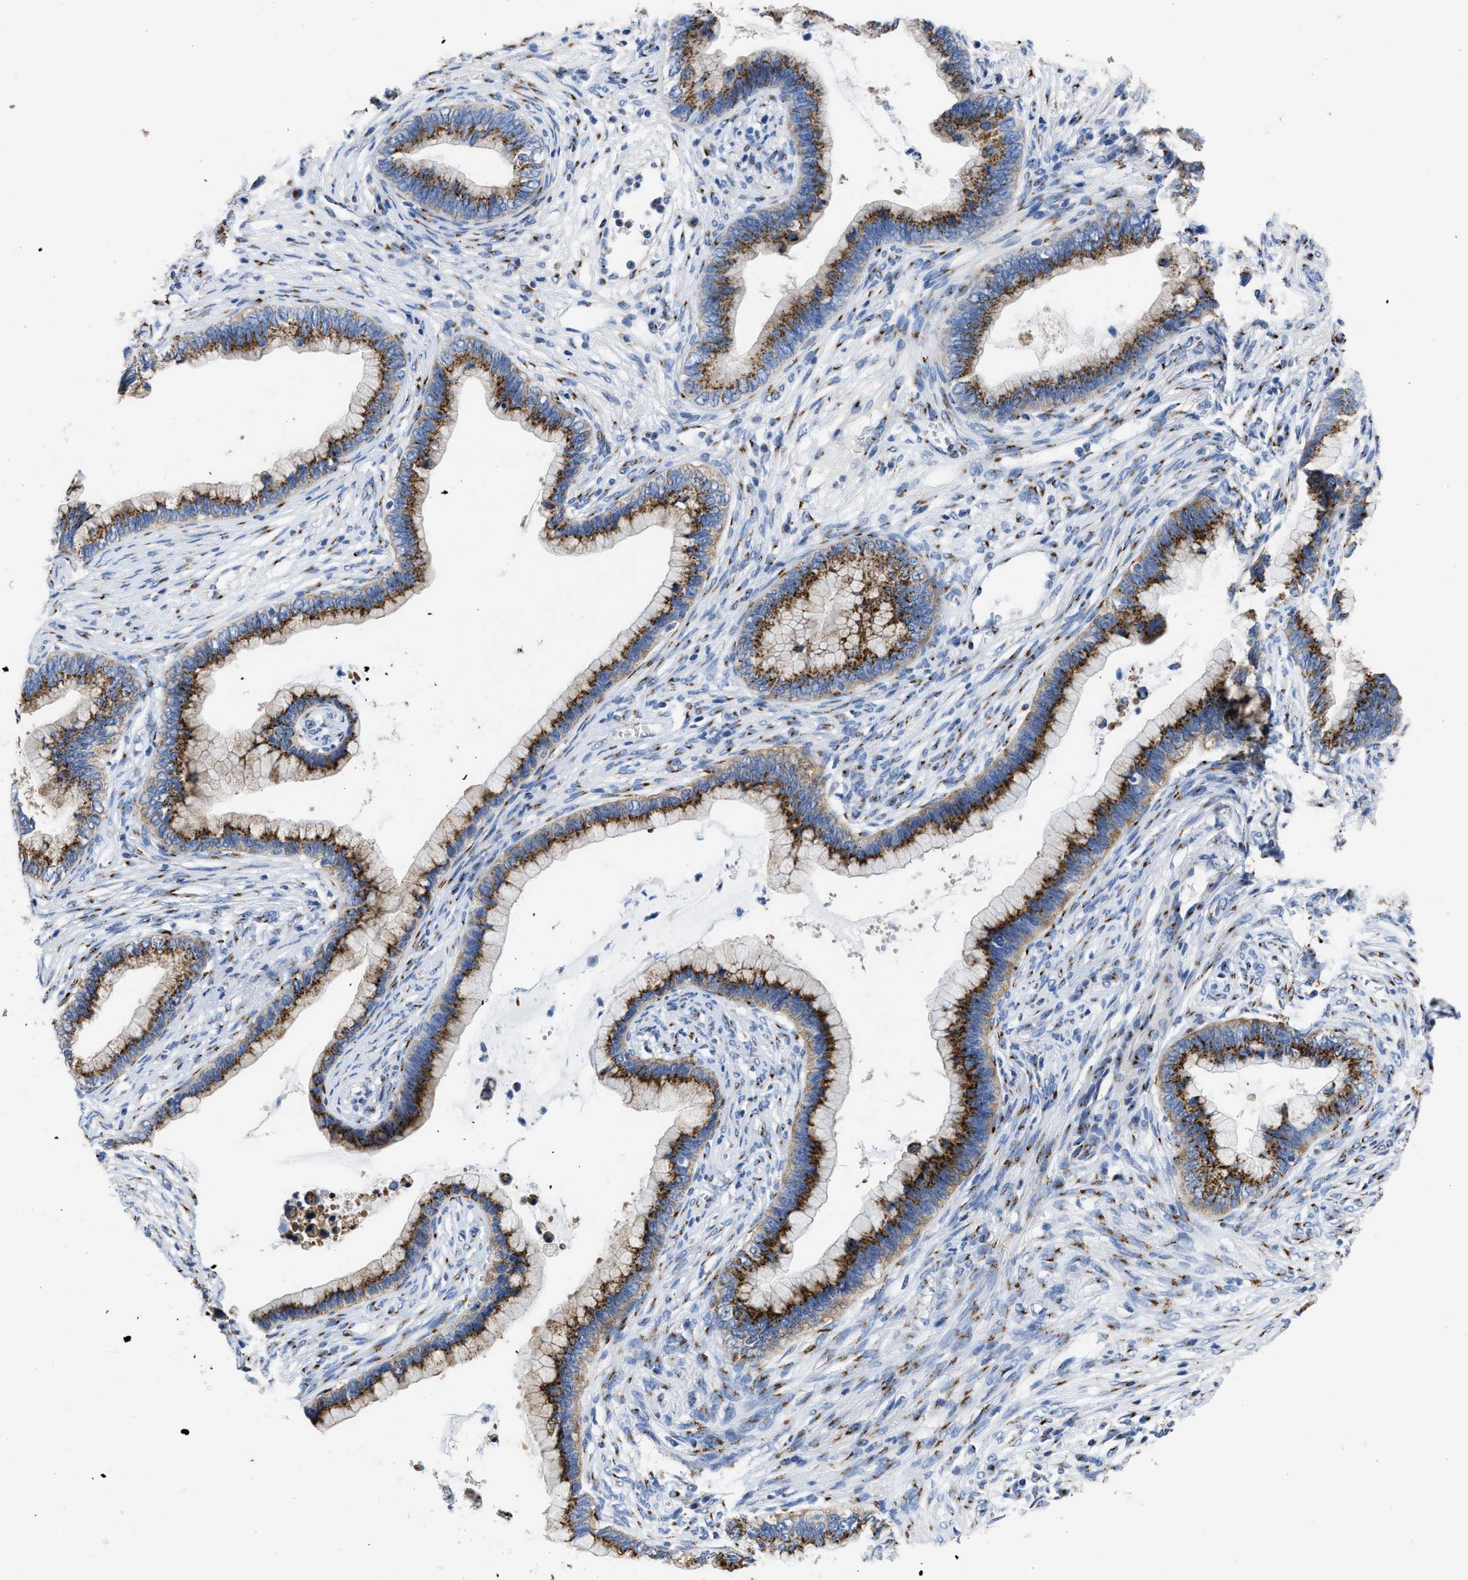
{"staining": {"intensity": "strong", "quantity": ">75%", "location": "cytoplasmic/membranous"}, "tissue": "cervical cancer", "cell_type": "Tumor cells", "image_type": "cancer", "snomed": [{"axis": "morphology", "description": "Adenocarcinoma, NOS"}, {"axis": "topography", "description": "Cervix"}], "caption": "High-power microscopy captured an IHC image of cervical cancer, revealing strong cytoplasmic/membranous staining in approximately >75% of tumor cells. The staining is performed using DAB brown chromogen to label protein expression. The nuclei are counter-stained blue using hematoxylin.", "gene": "TMEM87A", "patient": {"sex": "female", "age": 44}}